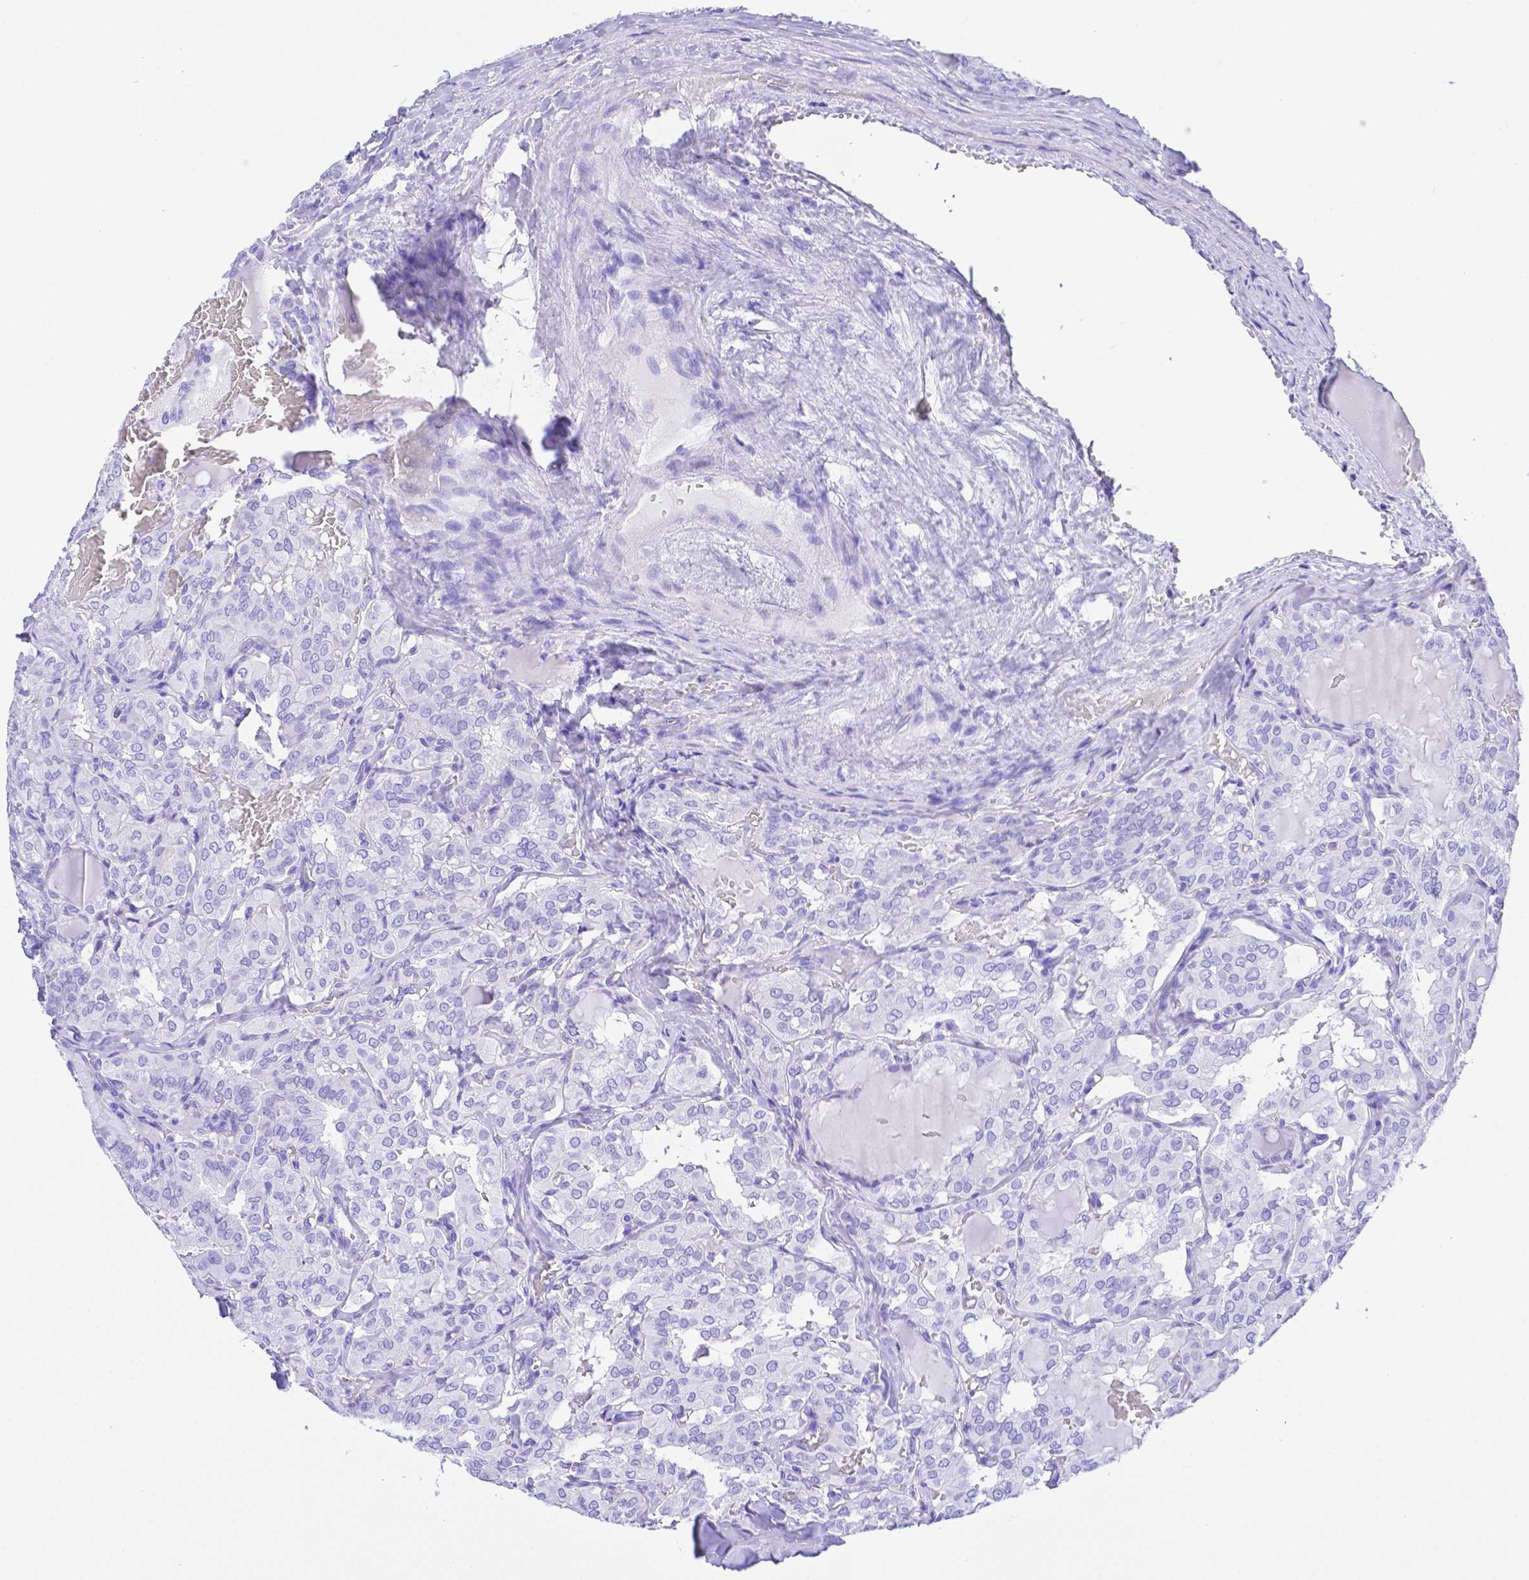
{"staining": {"intensity": "negative", "quantity": "none", "location": "none"}, "tissue": "thyroid cancer", "cell_type": "Tumor cells", "image_type": "cancer", "snomed": [{"axis": "morphology", "description": "Papillary adenocarcinoma, NOS"}, {"axis": "topography", "description": "Thyroid gland"}], "caption": "Immunohistochemistry (IHC) of thyroid papillary adenocarcinoma exhibits no expression in tumor cells. Brightfield microscopy of immunohistochemistry (IHC) stained with DAB (brown) and hematoxylin (blue), captured at high magnification.", "gene": "SMR3A", "patient": {"sex": "male", "age": 20}}